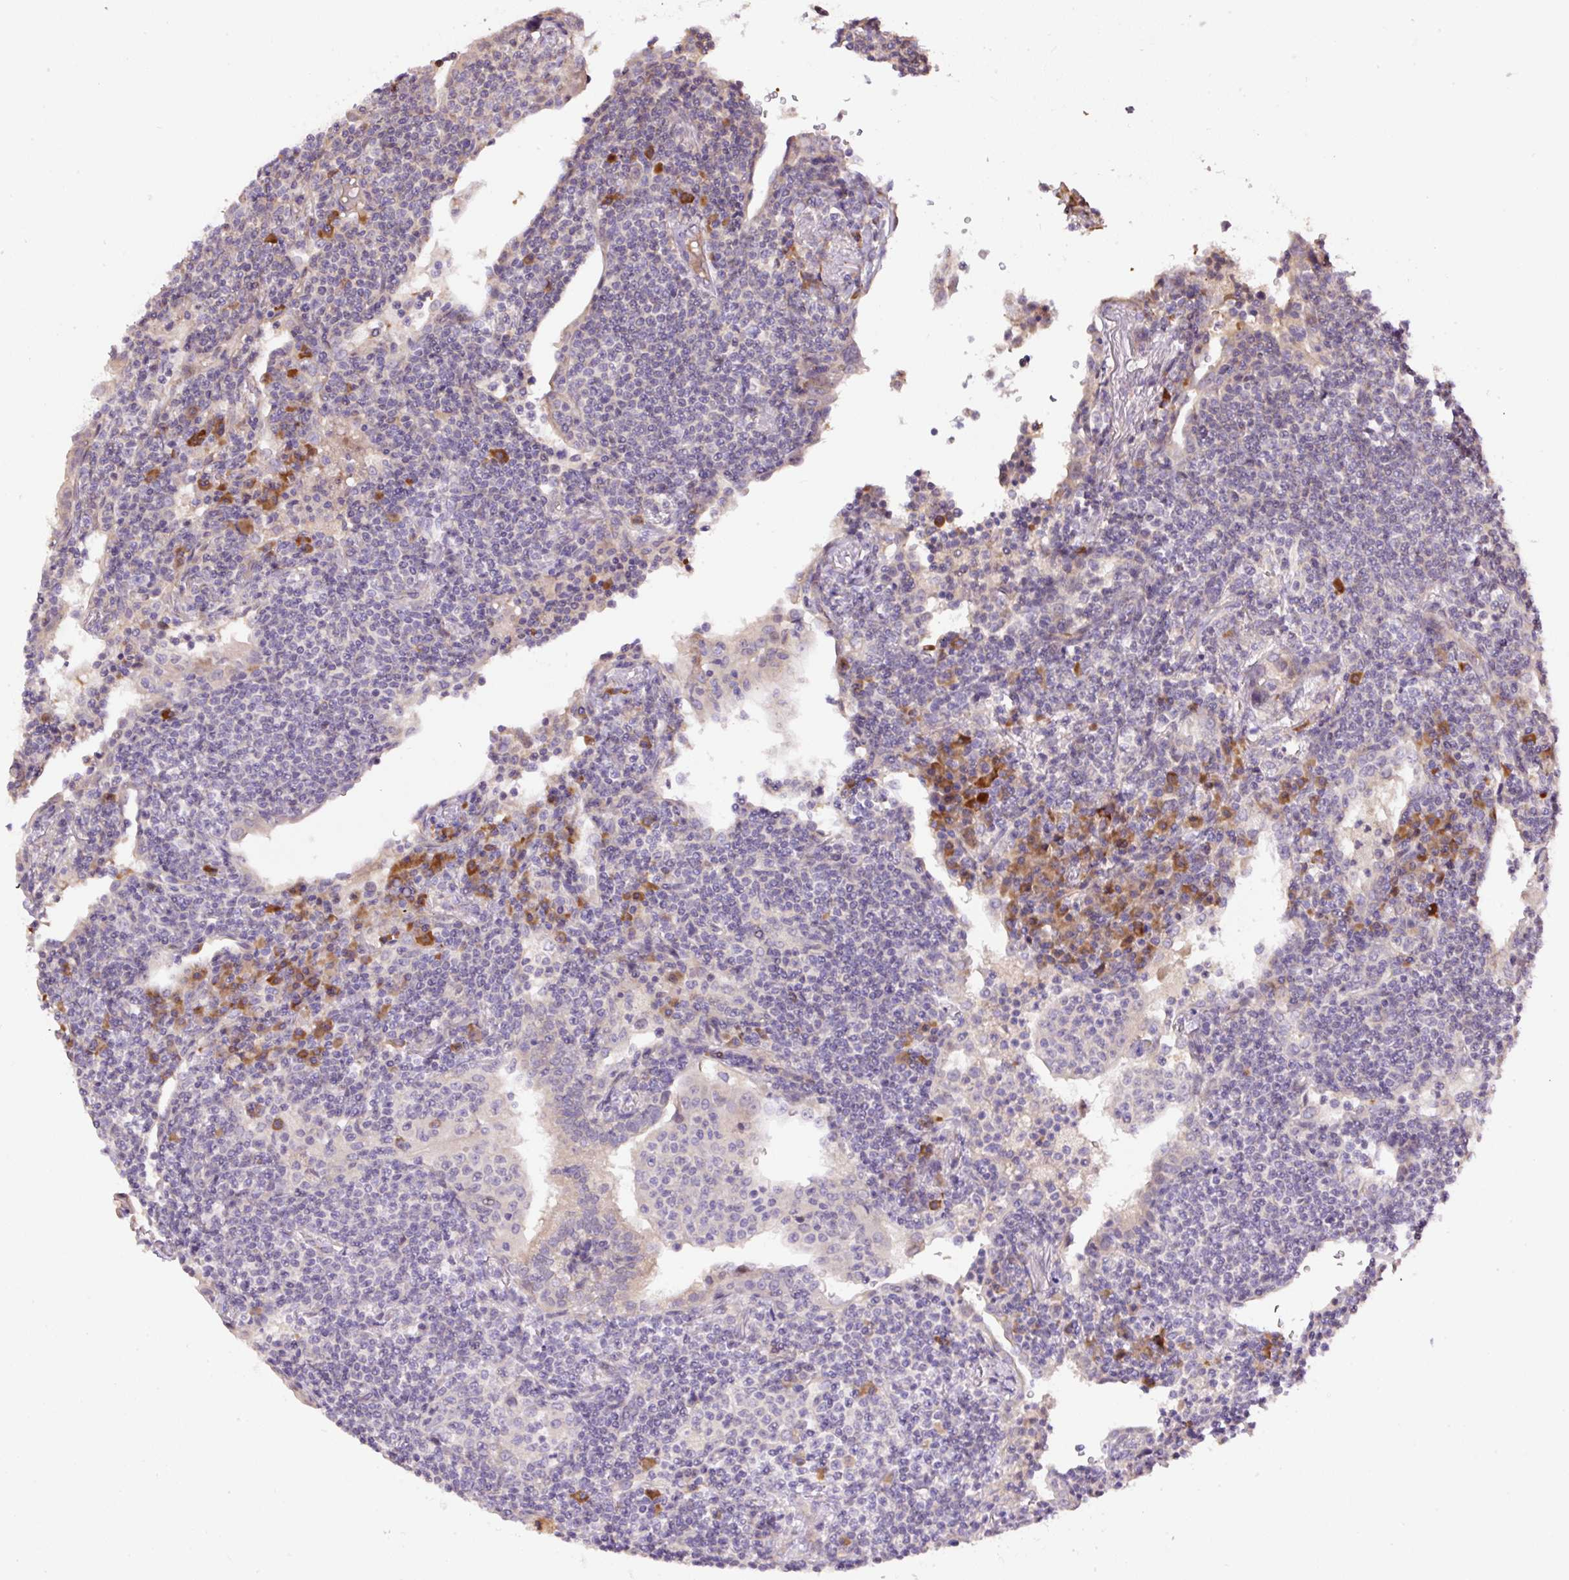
{"staining": {"intensity": "negative", "quantity": "none", "location": "none"}, "tissue": "lymphoma", "cell_type": "Tumor cells", "image_type": "cancer", "snomed": [{"axis": "morphology", "description": "Malignant lymphoma, non-Hodgkin's type, Low grade"}, {"axis": "topography", "description": "Lung"}], "caption": "Immunohistochemistry (IHC) image of neoplastic tissue: human low-grade malignant lymphoma, non-Hodgkin's type stained with DAB exhibits no significant protein expression in tumor cells. Brightfield microscopy of immunohistochemistry stained with DAB (brown) and hematoxylin (blue), captured at high magnification.", "gene": "PPME1", "patient": {"sex": "female", "age": 71}}